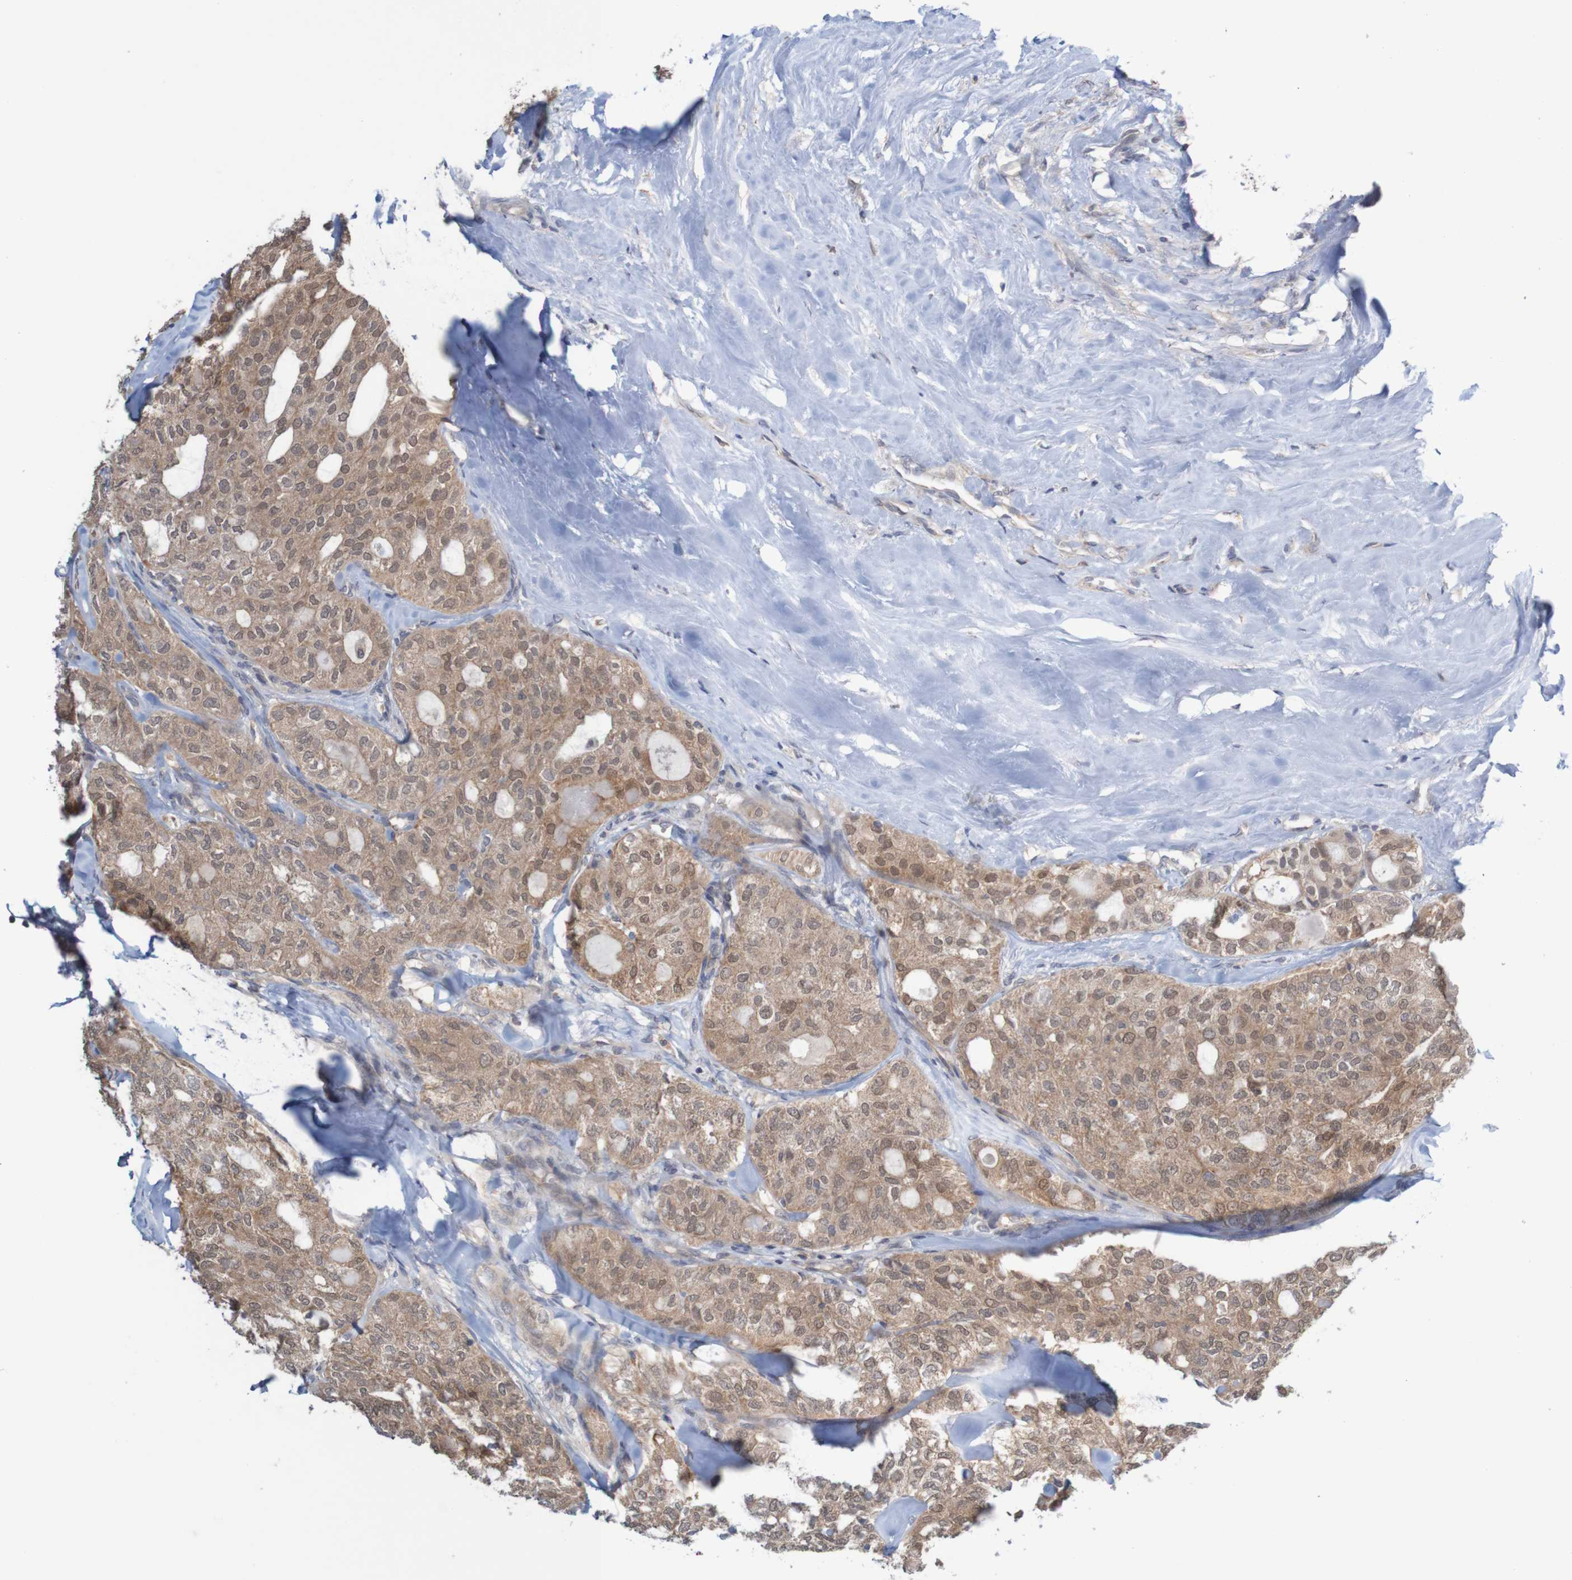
{"staining": {"intensity": "moderate", "quantity": ">75%", "location": "cytoplasmic/membranous"}, "tissue": "thyroid cancer", "cell_type": "Tumor cells", "image_type": "cancer", "snomed": [{"axis": "morphology", "description": "Follicular adenoma carcinoma, NOS"}, {"axis": "topography", "description": "Thyroid gland"}], "caption": "This micrograph shows immunohistochemistry staining of thyroid cancer (follicular adenoma carcinoma), with medium moderate cytoplasmic/membranous expression in about >75% of tumor cells.", "gene": "ANKK1", "patient": {"sex": "male", "age": 75}}